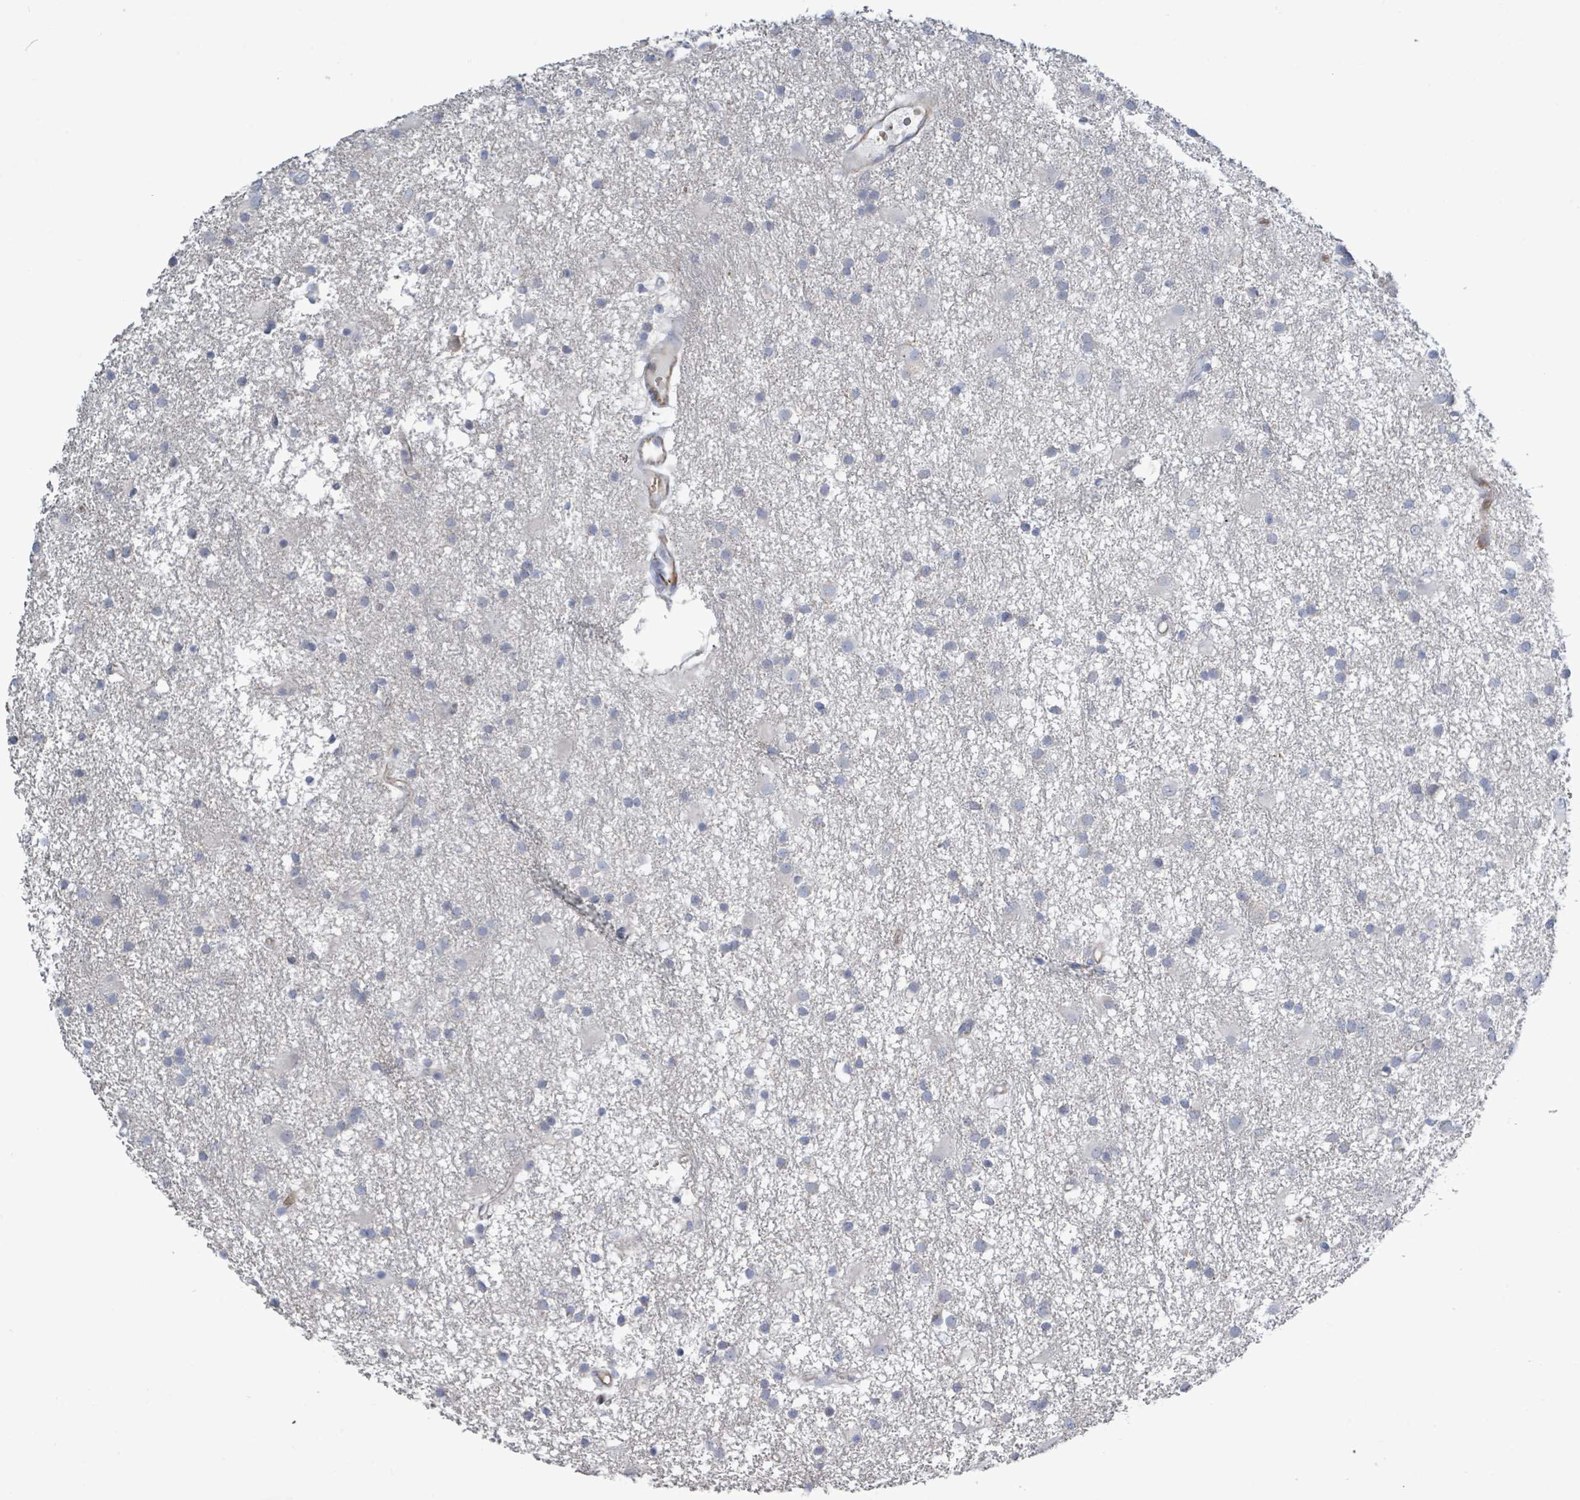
{"staining": {"intensity": "negative", "quantity": "none", "location": "none"}, "tissue": "glioma", "cell_type": "Tumor cells", "image_type": "cancer", "snomed": [{"axis": "morphology", "description": "Glioma, malignant, High grade"}, {"axis": "topography", "description": "Brain"}], "caption": "Glioma was stained to show a protein in brown. There is no significant staining in tumor cells. Nuclei are stained in blue.", "gene": "DMRTC1B", "patient": {"sex": "male", "age": 77}}